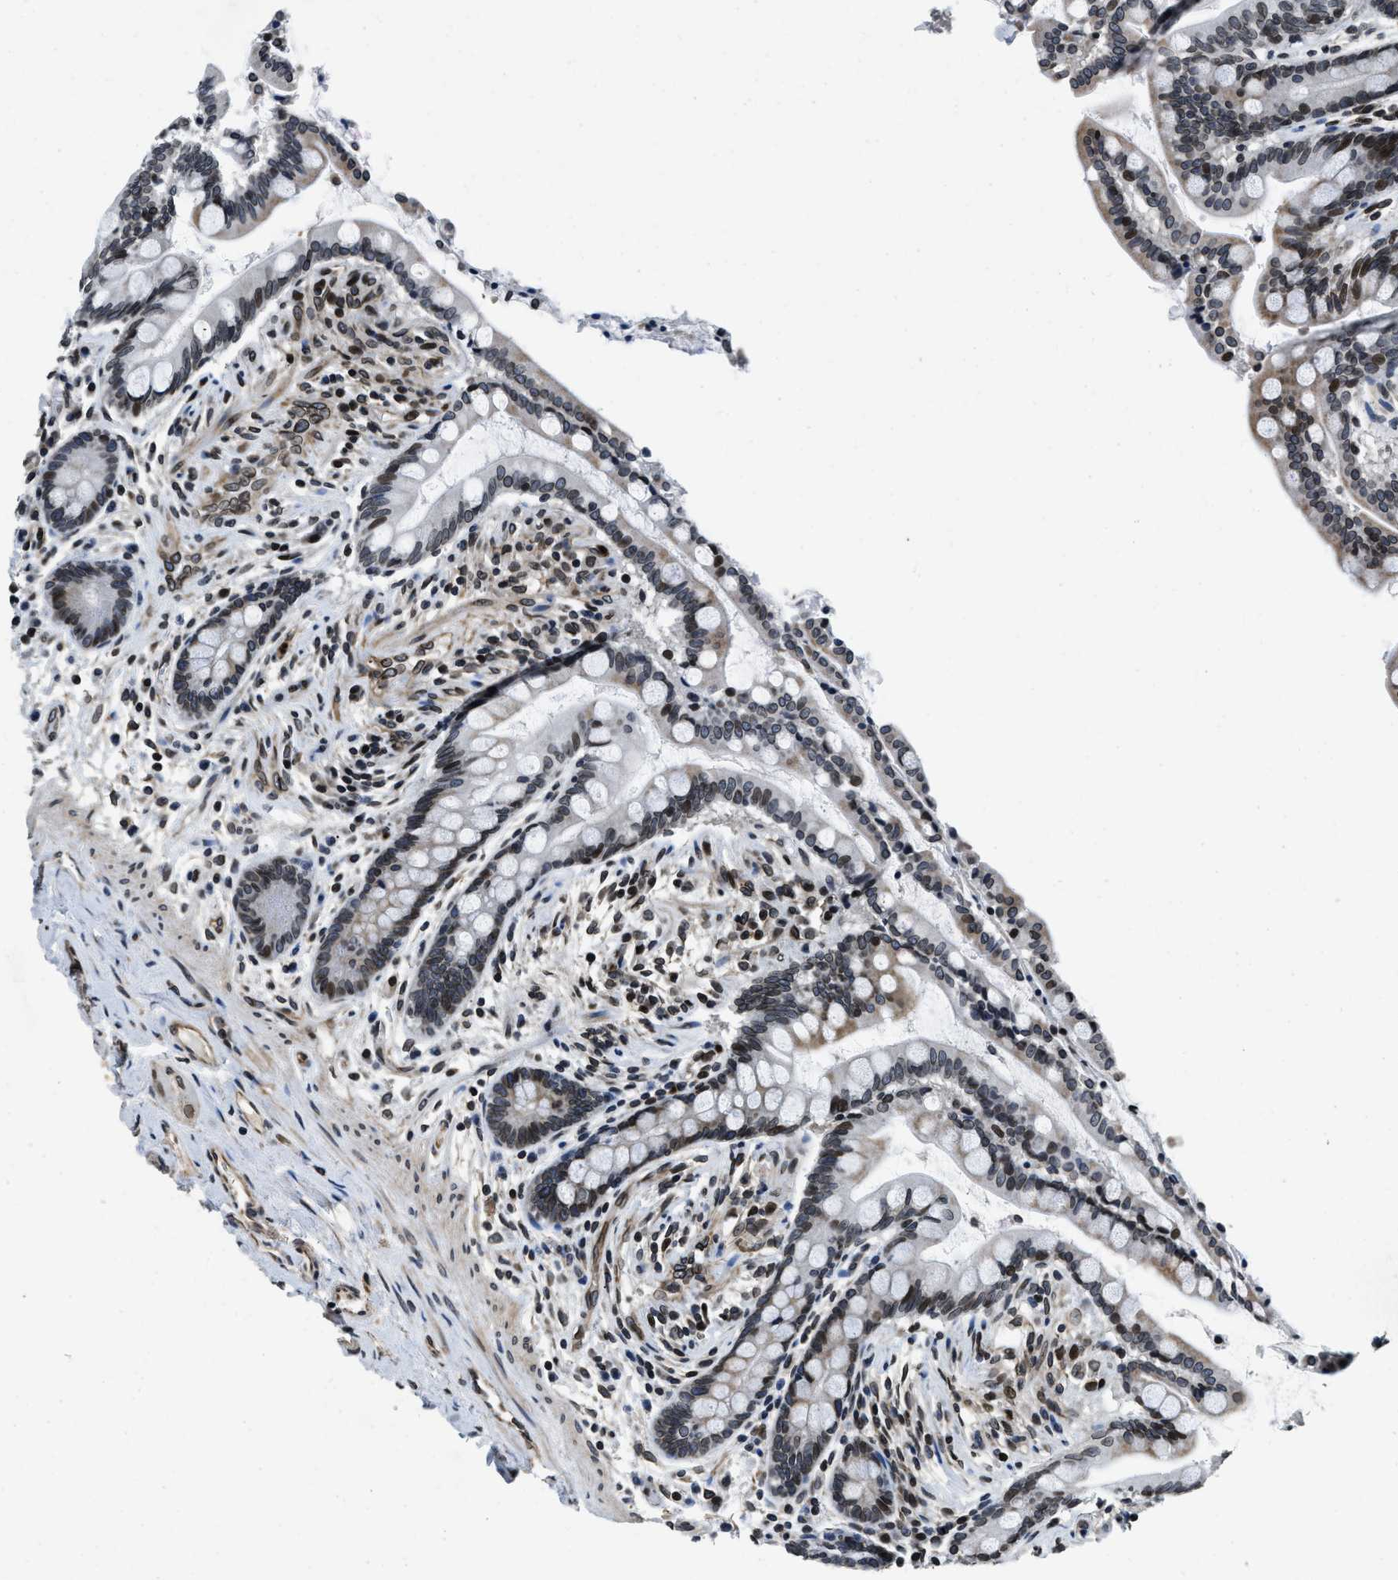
{"staining": {"intensity": "moderate", "quantity": ">75%", "location": "cytoplasmic/membranous,nuclear"}, "tissue": "colon", "cell_type": "Endothelial cells", "image_type": "normal", "snomed": [{"axis": "morphology", "description": "Normal tissue, NOS"}, {"axis": "topography", "description": "Colon"}], "caption": "This is a histology image of IHC staining of benign colon, which shows moderate expression in the cytoplasmic/membranous,nuclear of endothelial cells.", "gene": "ZC3HC1", "patient": {"sex": "male", "age": 73}}